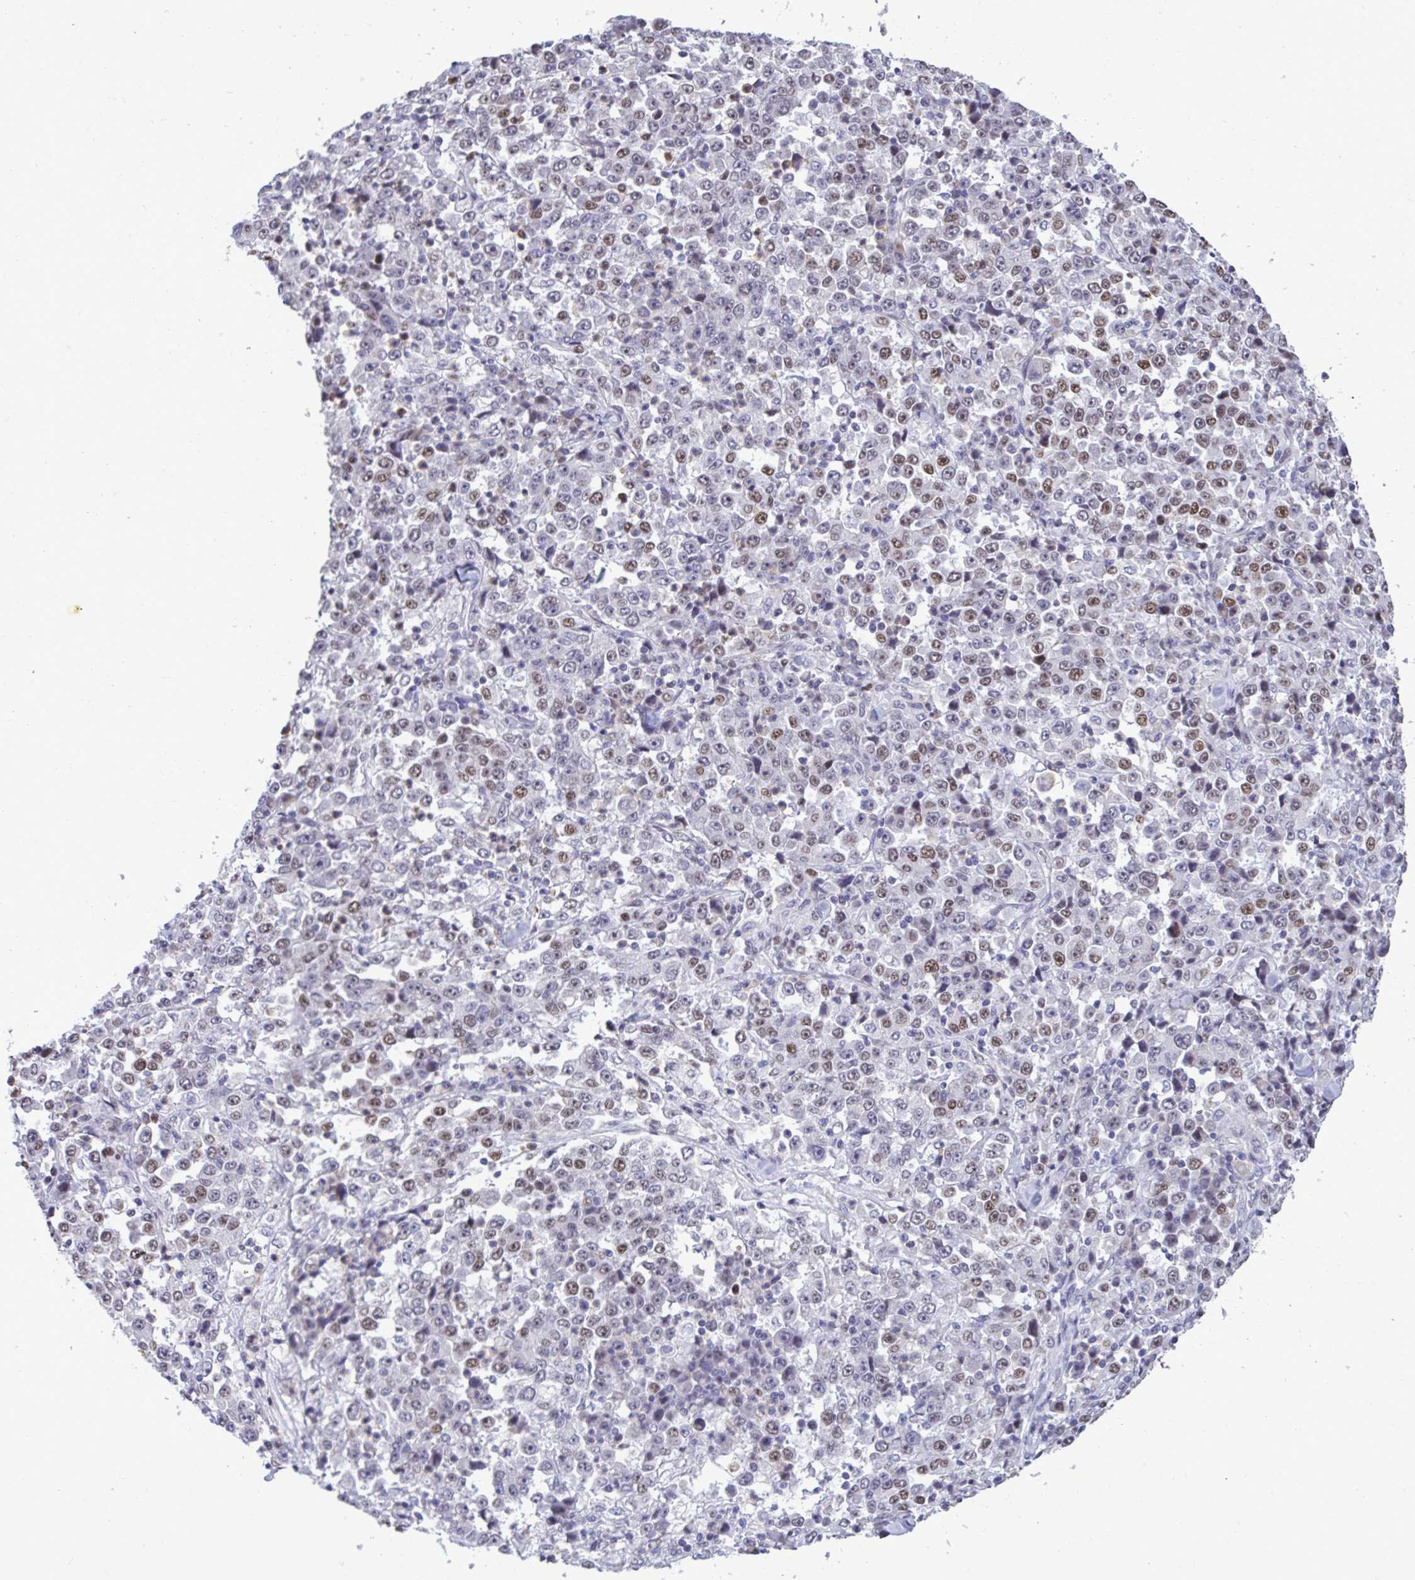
{"staining": {"intensity": "moderate", "quantity": "25%-75%", "location": "nuclear"}, "tissue": "stomach cancer", "cell_type": "Tumor cells", "image_type": "cancer", "snomed": [{"axis": "morphology", "description": "Normal tissue, NOS"}, {"axis": "morphology", "description": "Adenocarcinoma, NOS"}, {"axis": "topography", "description": "Stomach, upper"}, {"axis": "topography", "description": "Stomach"}], "caption": "Human stomach adenocarcinoma stained with a protein marker demonstrates moderate staining in tumor cells.", "gene": "C1QL2", "patient": {"sex": "male", "age": 59}}